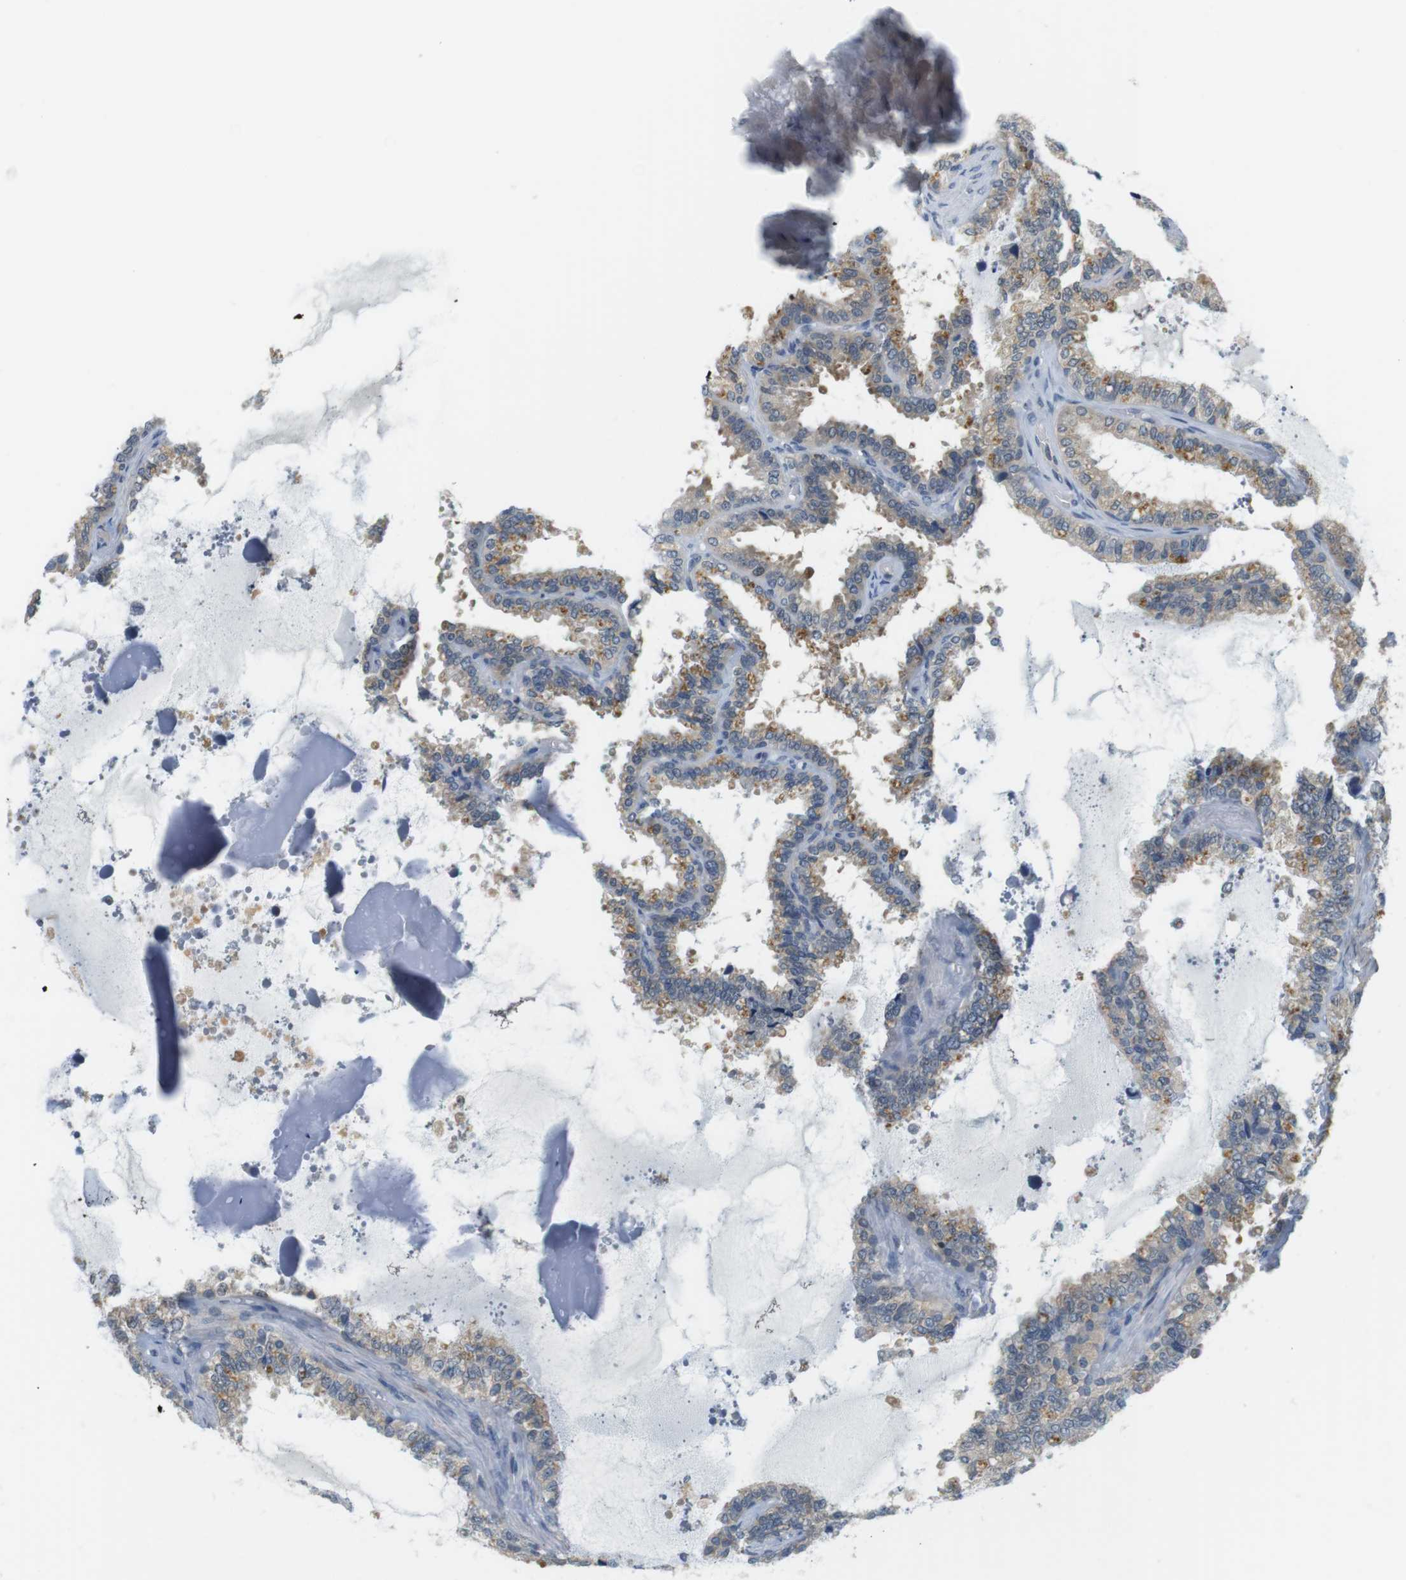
{"staining": {"intensity": "weak", "quantity": ">75%", "location": "cytoplasmic/membranous"}, "tissue": "seminal vesicle", "cell_type": "Glandular cells", "image_type": "normal", "snomed": [{"axis": "morphology", "description": "Normal tissue, NOS"}, {"axis": "topography", "description": "Seminal veicle"}], "caption": "The micrograph reveals a brown stain indicating the presence of a protein in the cytoplasmic/membranous of glandular cells in seminal vesicle. (brown staining indicates protein expression, while blue staining denotes nuclei).", "gene": "WNT7A", "patient": {"sex": "male", "age": 46}}